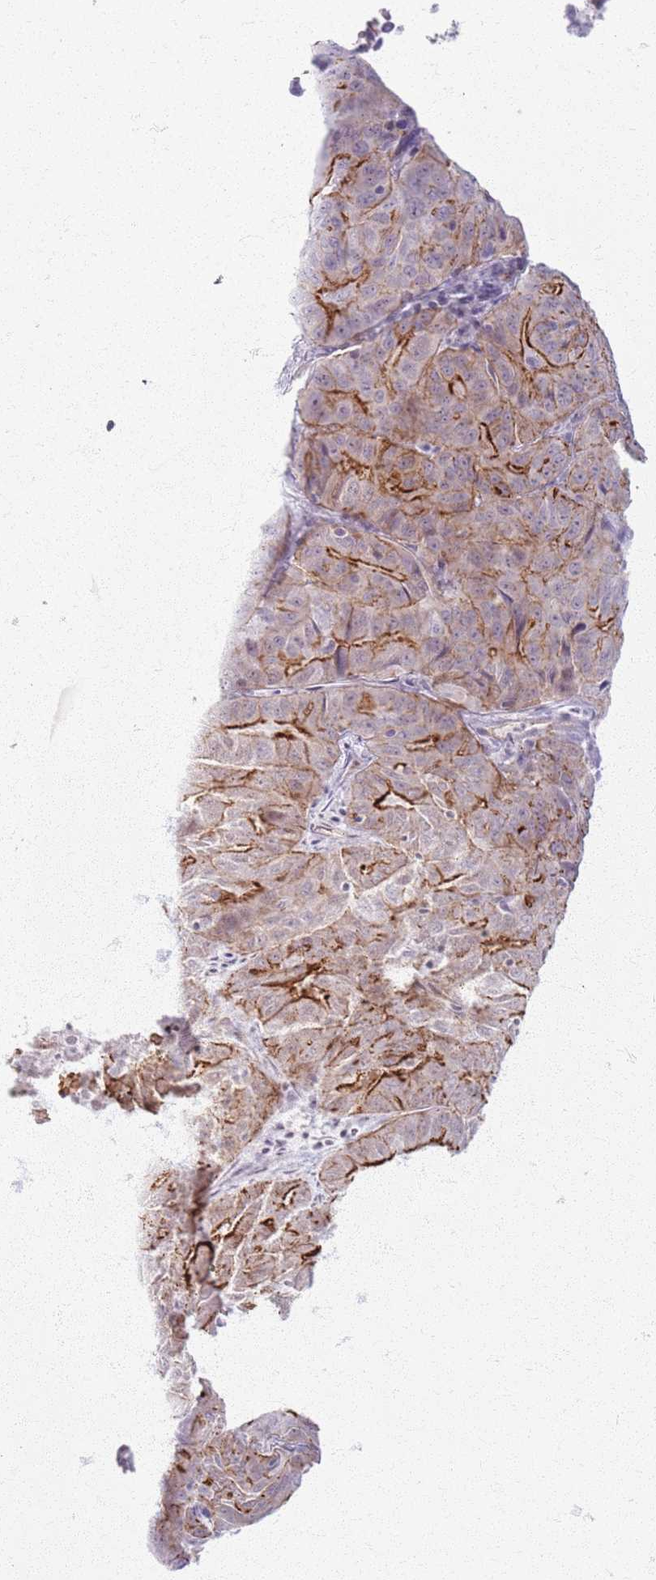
{"staining": {"intensity": "strong", "quantity": "25%-75%", "location": "cytoplasmic/membranous"}, "tissue": "pancreatic cancer", "cell_type": "Tumor cells", "image_type": "cancer", "snomed": [{"axis": "morphology", "description": "Adenocarcinoma, NOS"}, {"axis": "topography", "description": "Pancreas"}], "caption": "Brown immunohistochemical staining in human adenocarcinoma (pancreatic) exhibits strong cytoplasmic/membranous staining in approximately 25%-75% of tumor cells.", "gene": "KCNA5", "patient": {"sex": "male", "age": 63}}